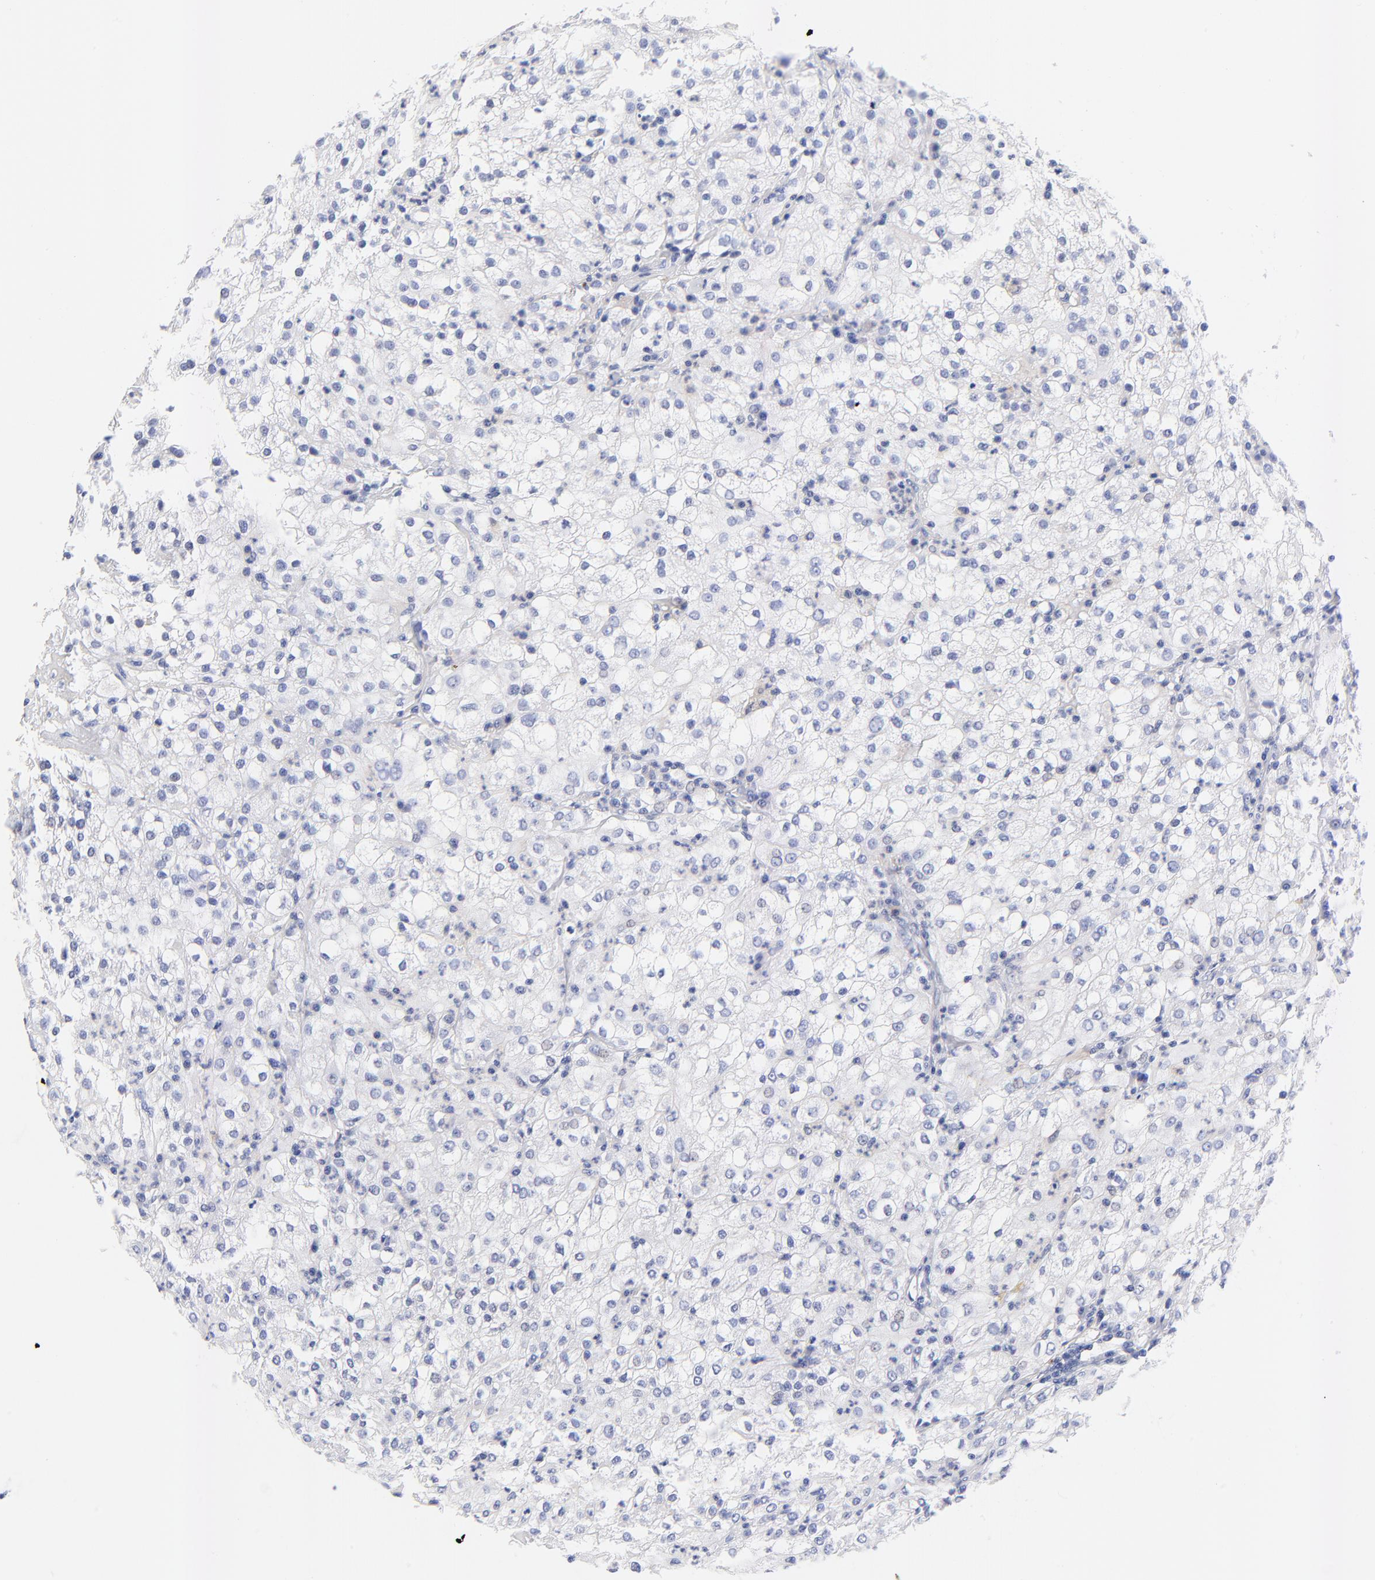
{"staining": {"intensity": "negative", "quantity": "none", "location": "none"}, "tissue": "renal cancer", "cell_type": "Tumor cells", "image_type": "cancer", "snomed": [{"axis": "morphology", "description": "Adenocarcinoma, NOS"}, {"axis": "topography", "description": "Kidney"}], "caption": "High power microscopy photomicrograph of an immunohistochemistry micrograph of renal adenocarcinoma, revealing no significant expression in tumor cells. (DAB immunohistochemistry (IHC) visualized using brightfield microscopy, high magnification).", "gene": "FAM117B", "patient": {"sex": "male", "age": 59}}